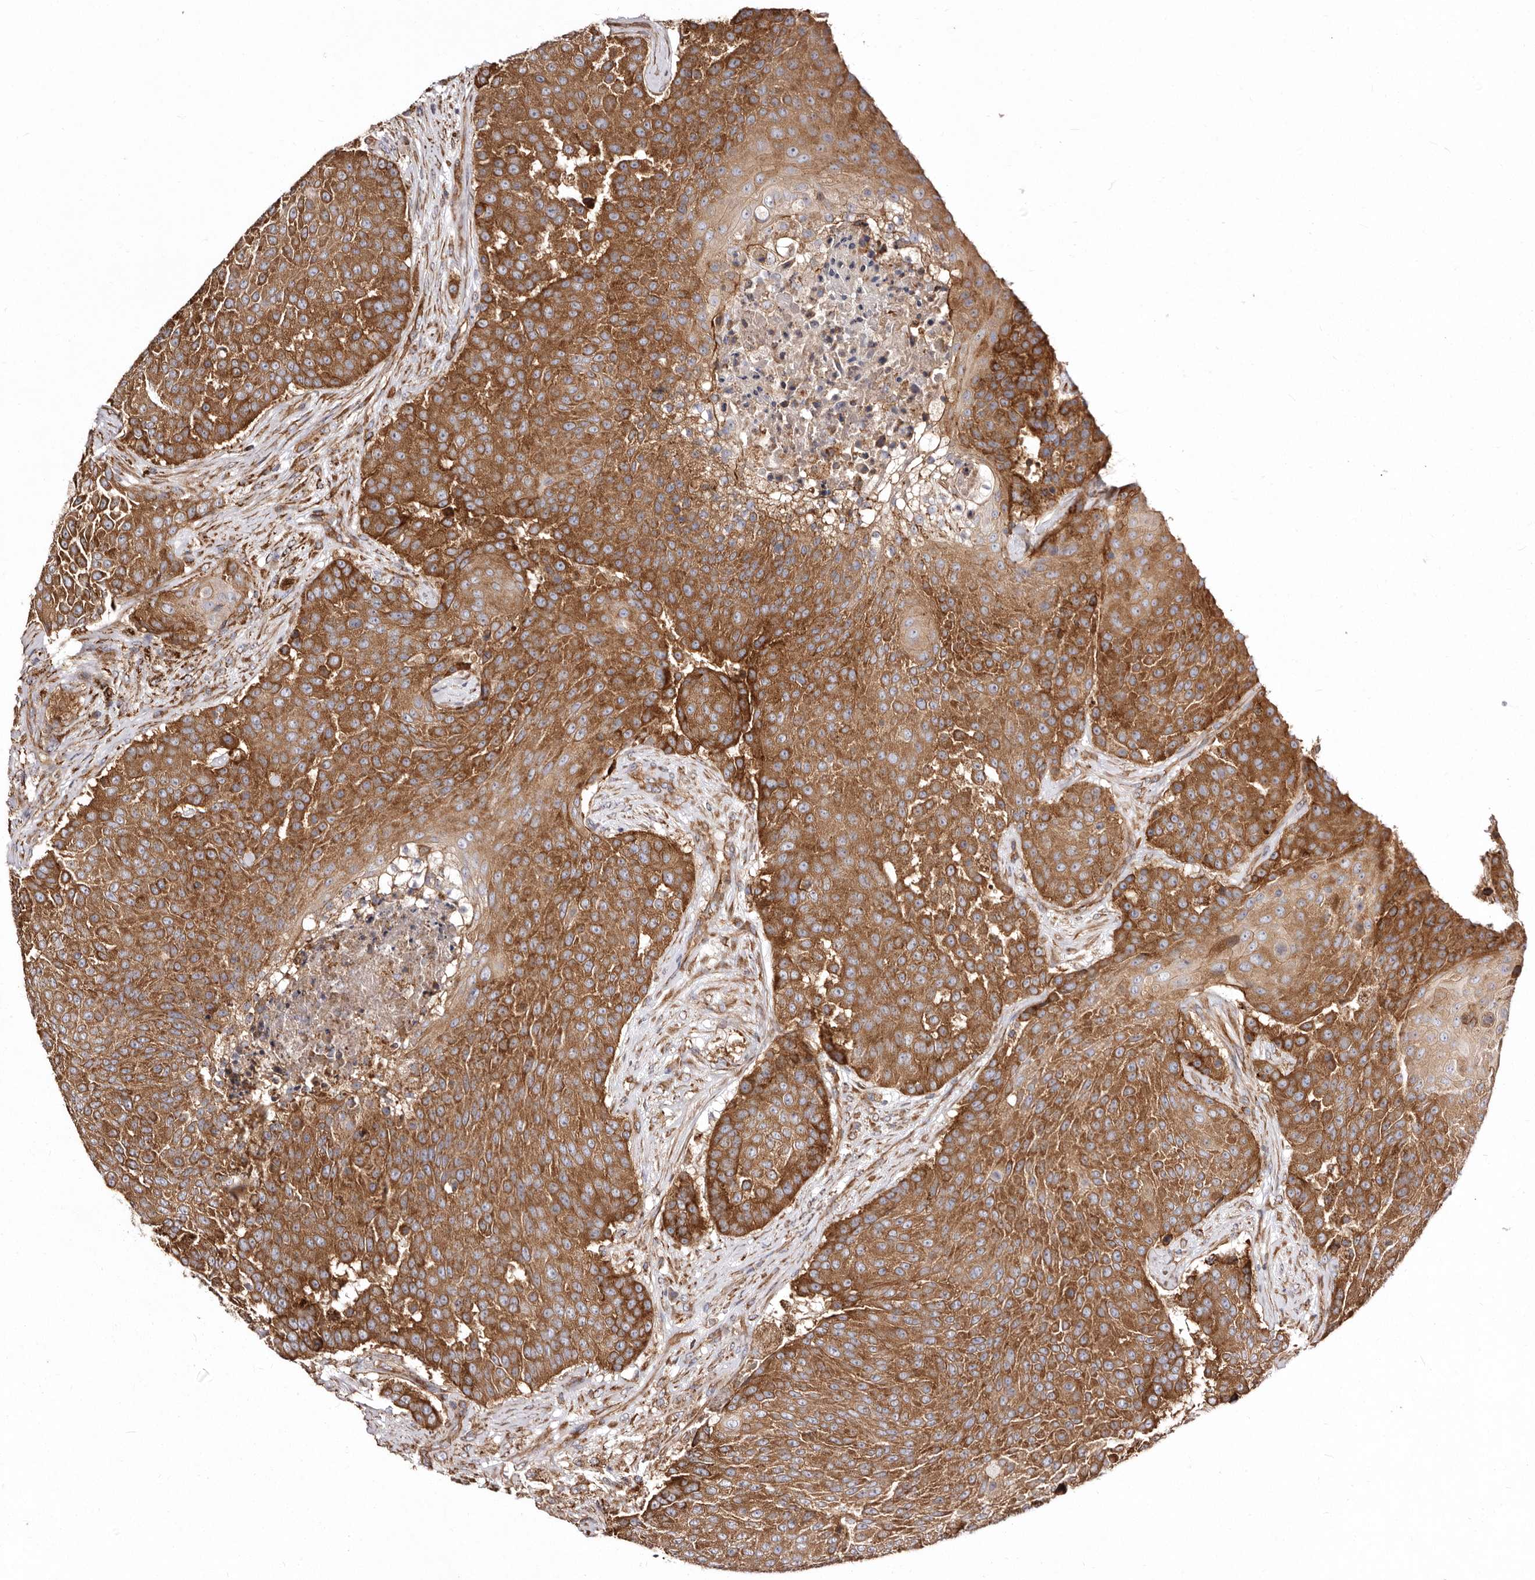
{"staining": {"intensity": "strong", "quantity": ">75%", "location": "cytoplasmic/membranous"}, "tissue": "urothelial cancer", "cell_type": "Tumor cells", "image_type": "cancer", "snomed": [{"axis": "morphology", "description": "Urothelial carcinoma, High grade"}, {"axis": "topography", "description": "Urinary bladder"}], "caption": "Human urothelial cancer stained with a protein marker exhibits strong staining in tumor cells.", "gene": "LUZP1", "patient": {"sex": "female", "age": 63}}